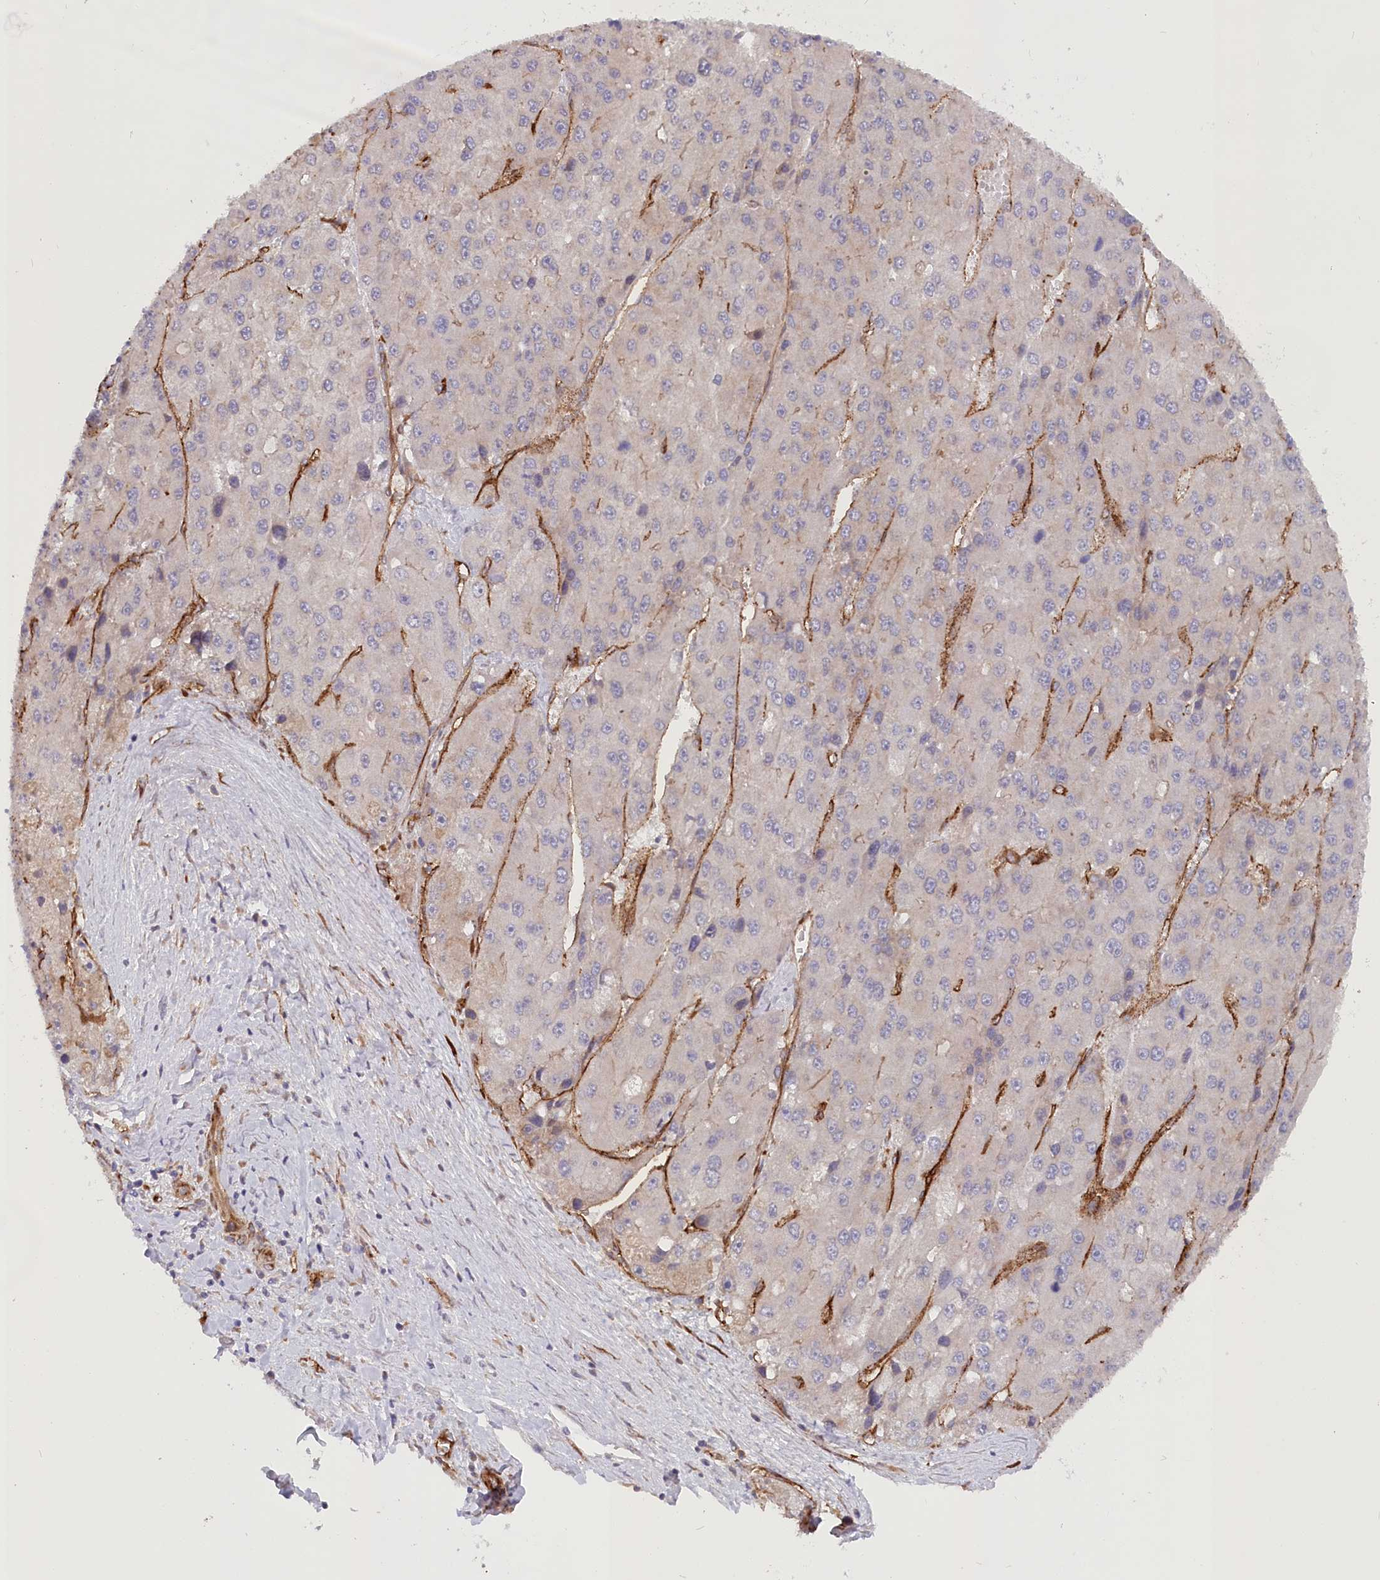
{"staining": {"intensity": "negative", "quantity": "none", "location": "none"}, "tissue": "liver cancer", "cell_type": "Tumor cells", "image_type": "cancer", "snomed": [{"axis": "morphology", "description": "Carcinoma, Hepatocellular, NOS"}, {"axis": "topography", "description": "Liver"}], "caption": "The image shows no staining of tumor cells in liver cancer.", "gene": "MTPAP", "patient": {"sex": "female", "age": 73}}